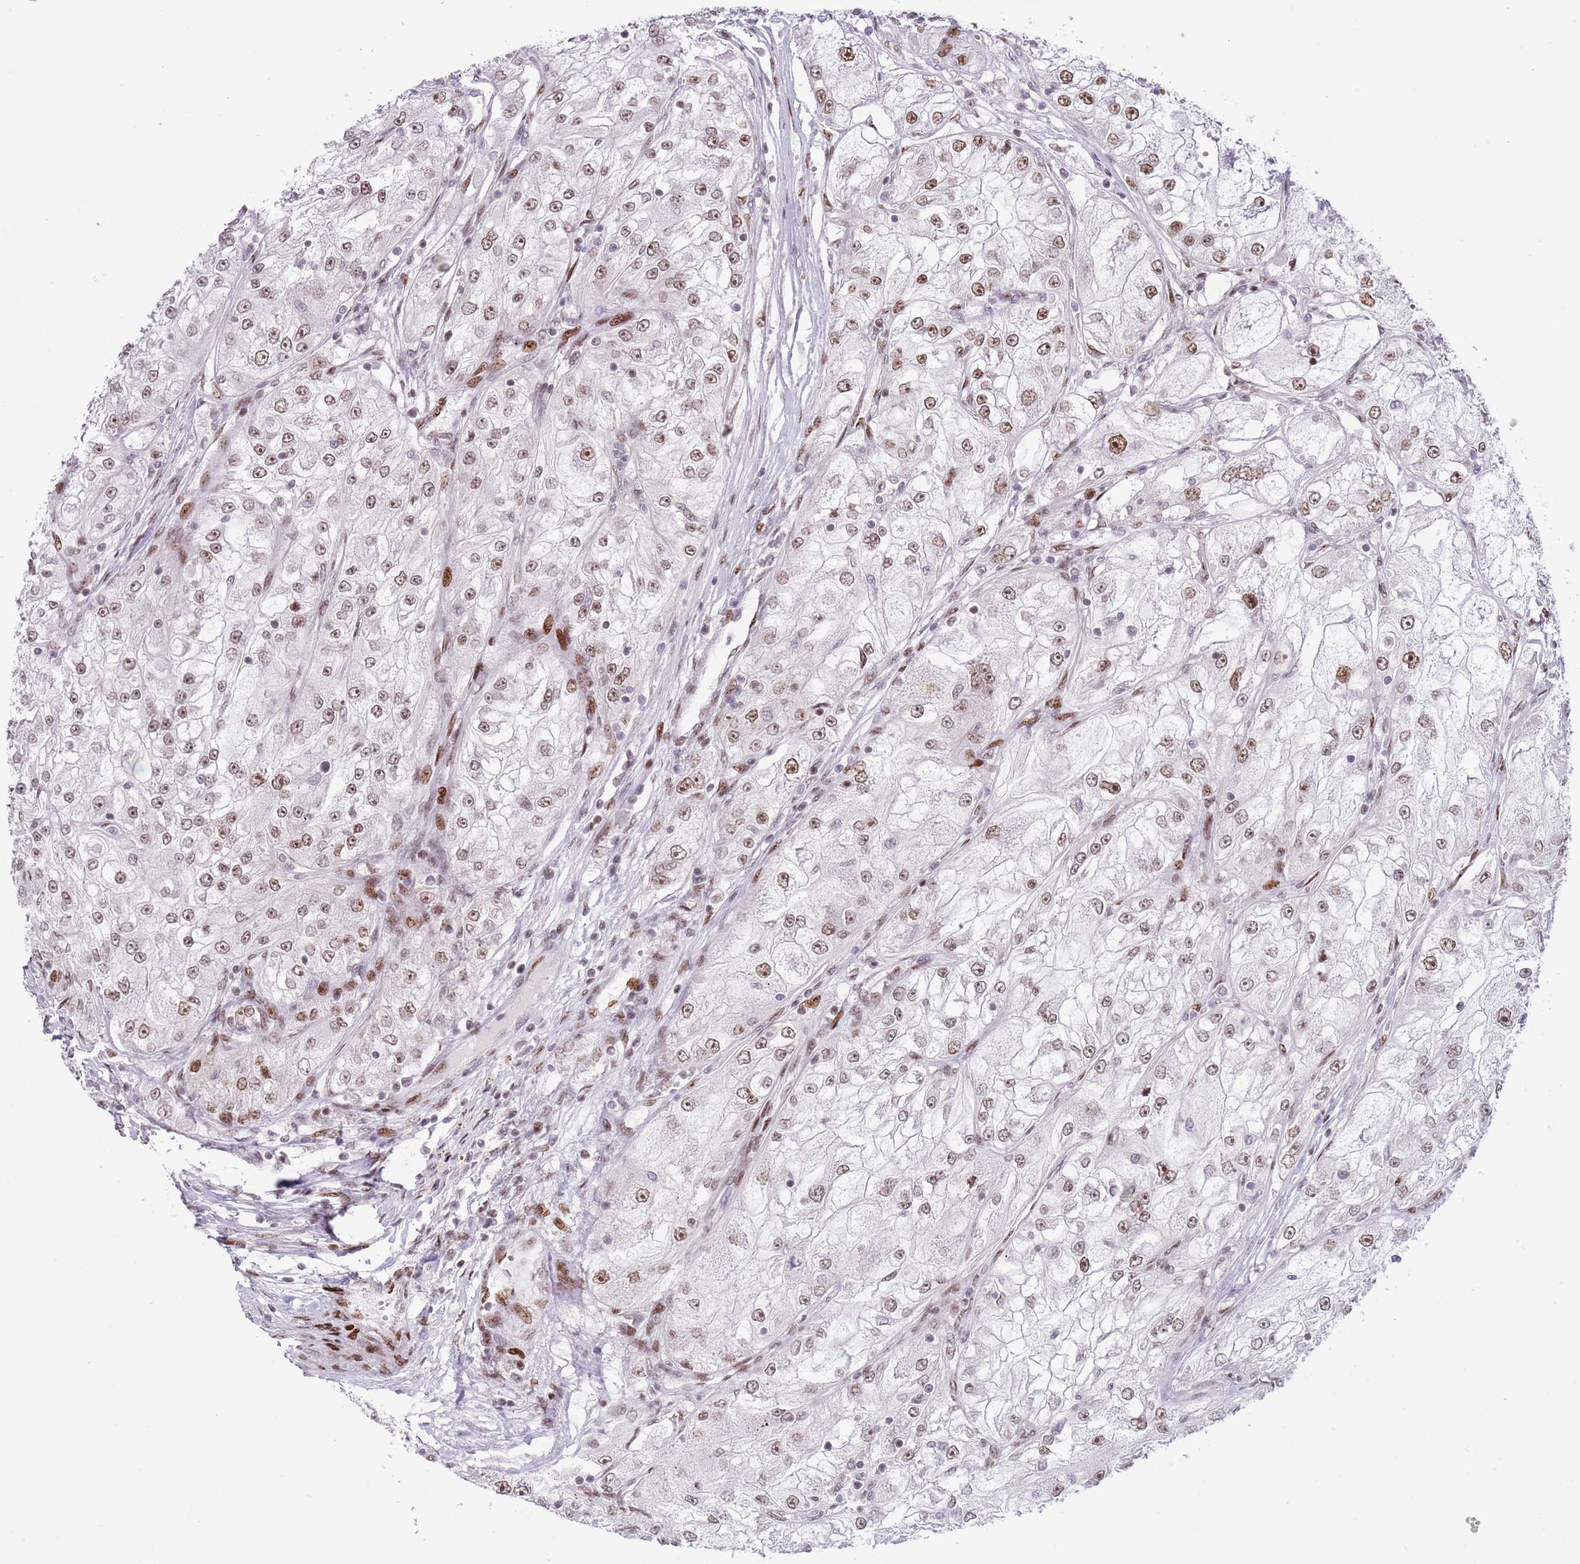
{"staining": {"intensity": "moderate", "quantity": ">75%", "location": "nuclear"}, "tissue": "renal cancer", "cell_type": "Tumor cells", "image_type": "cancer", "snomed": [{"axis": "morphology", "description": "Adenocarcinoma, NOS"}, {"axis": "topography", "description": "Kidney"}], "caption": "Immunohistochemical staining of human renal cancer (adenocarcinoma) shows medium levels of moderate nuclear positivity in about >75% of tumor cells.", "gene": "MFSD10", "patient": {"sex": "female", "age": 72}}